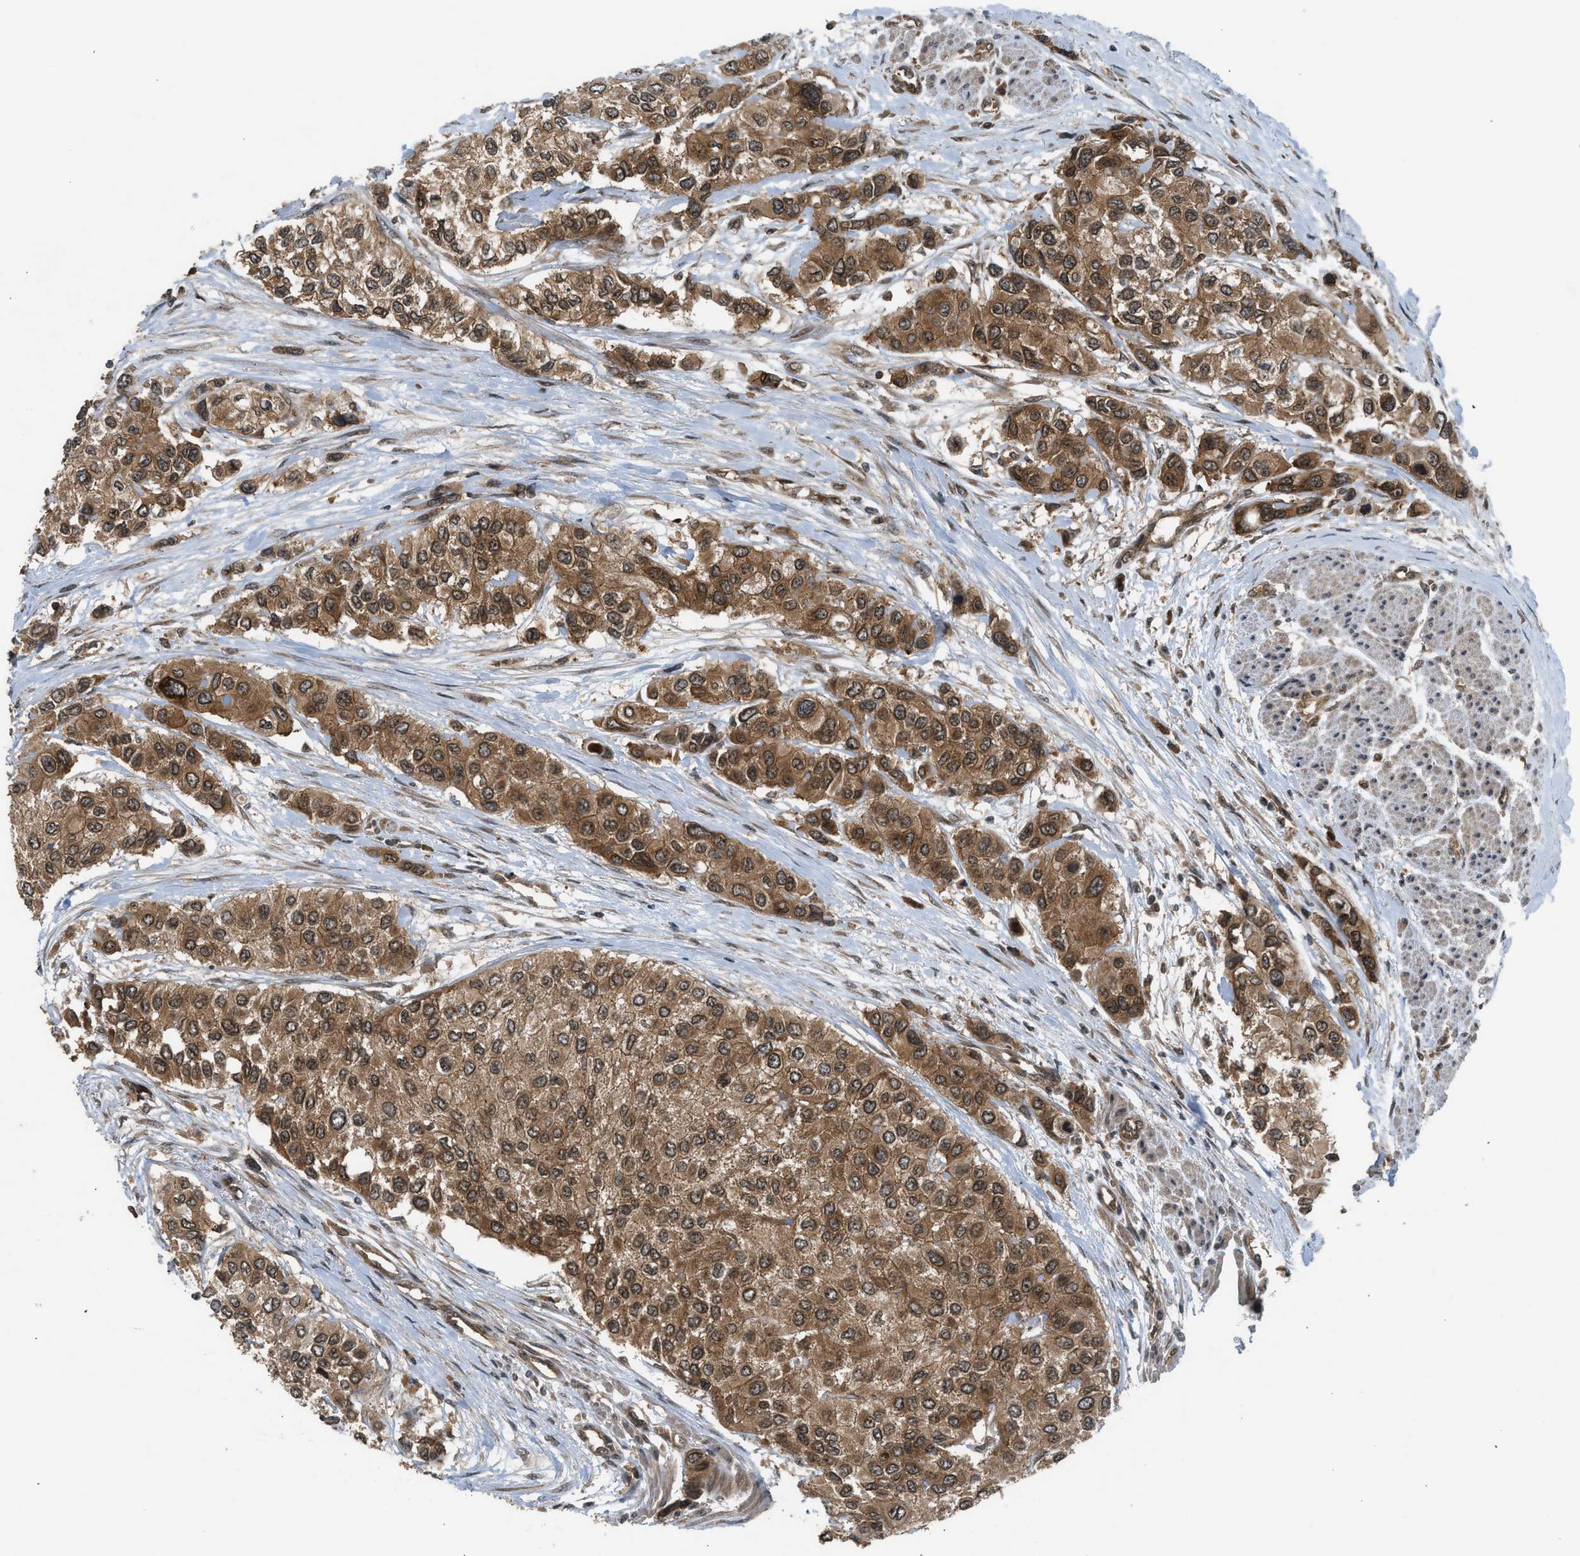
{"staining": {"intensity": "strong", "quantity": ">75%", "location": "cytoplasmic/membranous"}, "tissue": "urothelial cancer", "cell_type": "Tumor cells", "image_type": "cancer", "snomed": [{"axis": "morphology", "description": "Urothelial carcinoma, High grade"}, {"axis": "topography", "description": "Urinary bladder"}], "caption": "DAB (3,3'-diaminobenzidine) immunohistochemical staining of high-grade urothelial carcinoma exhibits strong cytoplasmic/membranous protein positivity in about >75% of tumor cells.", "gene": "TXNL1", "patient": {"sex": "female", "age": 56}}